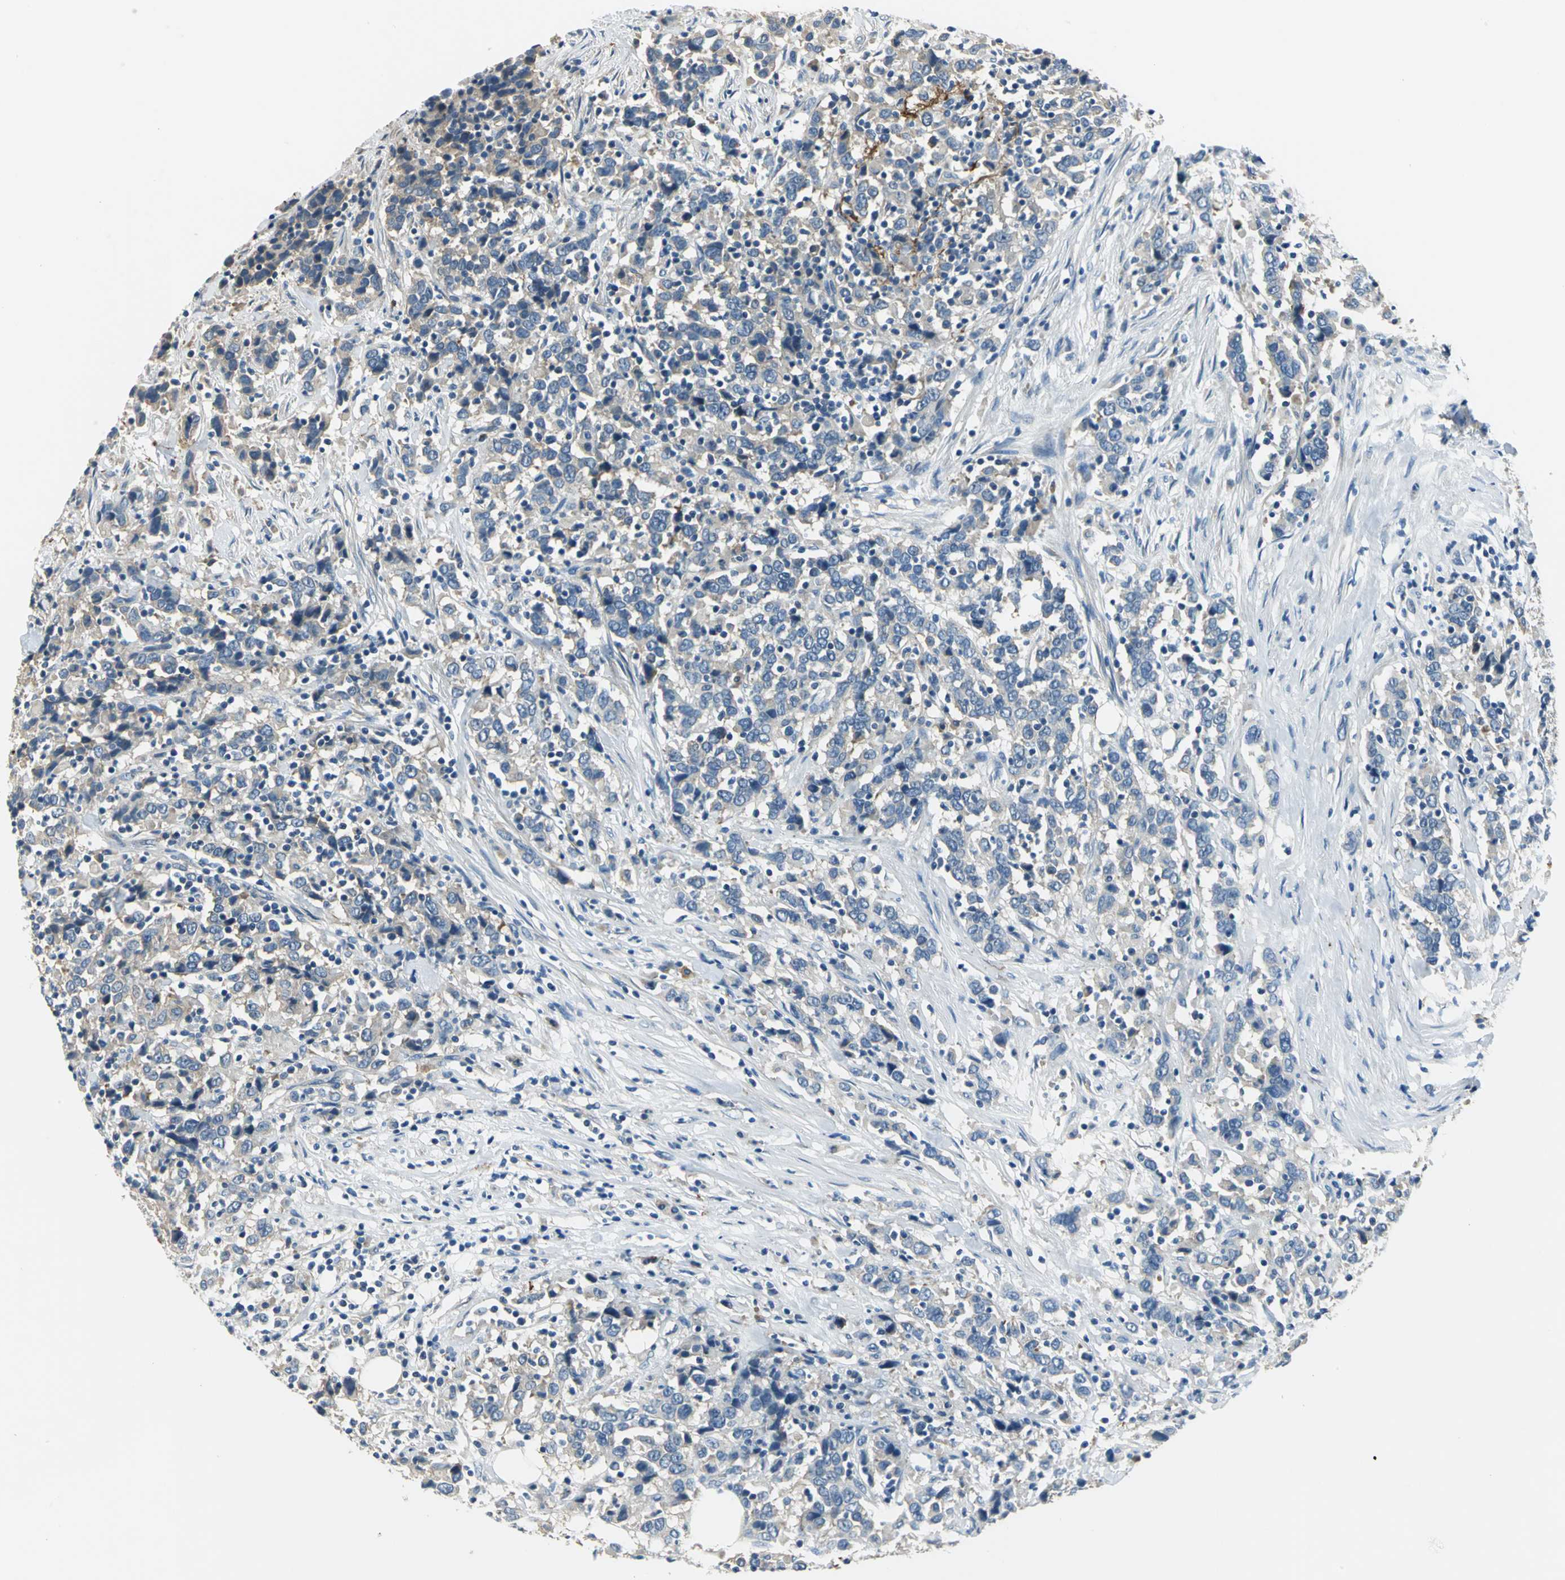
{"staining": {"intensity": "weak", "quantity": "25%-75%", "location": "cytoplasmic/membranous"}, "tissue": "urothelial cancer", "cell_type": "Tumor cells", "image_type": "cancer", "snomed": [{"axis": "morphology", "description": "Urothelial carcinoma, High grade"}, {"axis": "topography", "description": "Urinary bladder"}], "caption": "Protein expression analysis of human urothelial carcinoma (high-grade) reveals weak cytoplasmic/membranous expression in about 25%-75% of tumor cells.", "gene": "SLC16A7", "patient": {"sex": "male", "age": 61}}